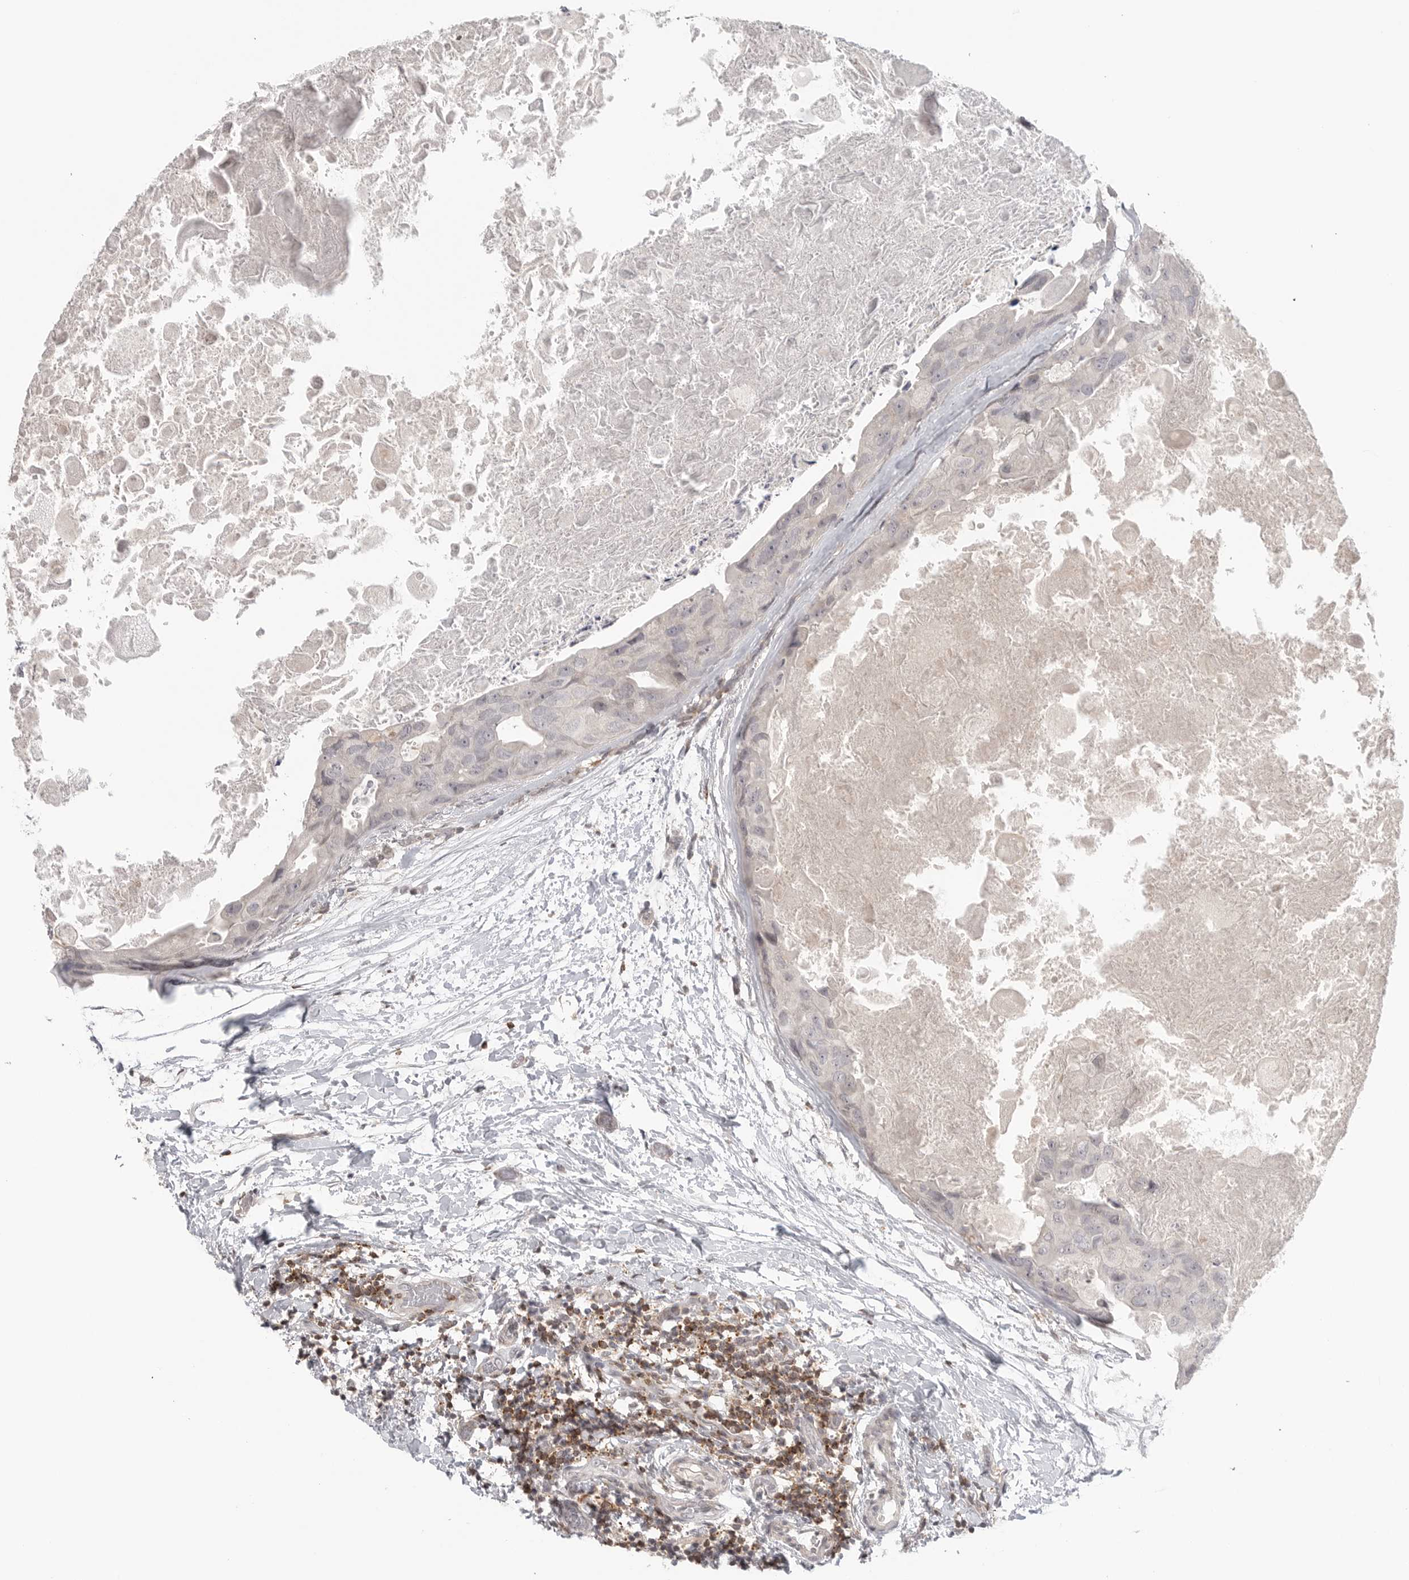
{"staining": {"intensity": "negative", "quantity": "none", "location": "none"}, "tissue": "breast cancer", "cell_type": "Tumor cells", "image_type": "cancer", "snomed": [{"axis": "morphology", "description": "Duct carcinoma"}, {"axis": "topography", "description": "Breast"}], "caption": "Tumor cells are negative for protein expression in human intraductal carcinoma (breast).", "gene": "SH3KBP1", "patient": {"sex": "female", "age": 62}}